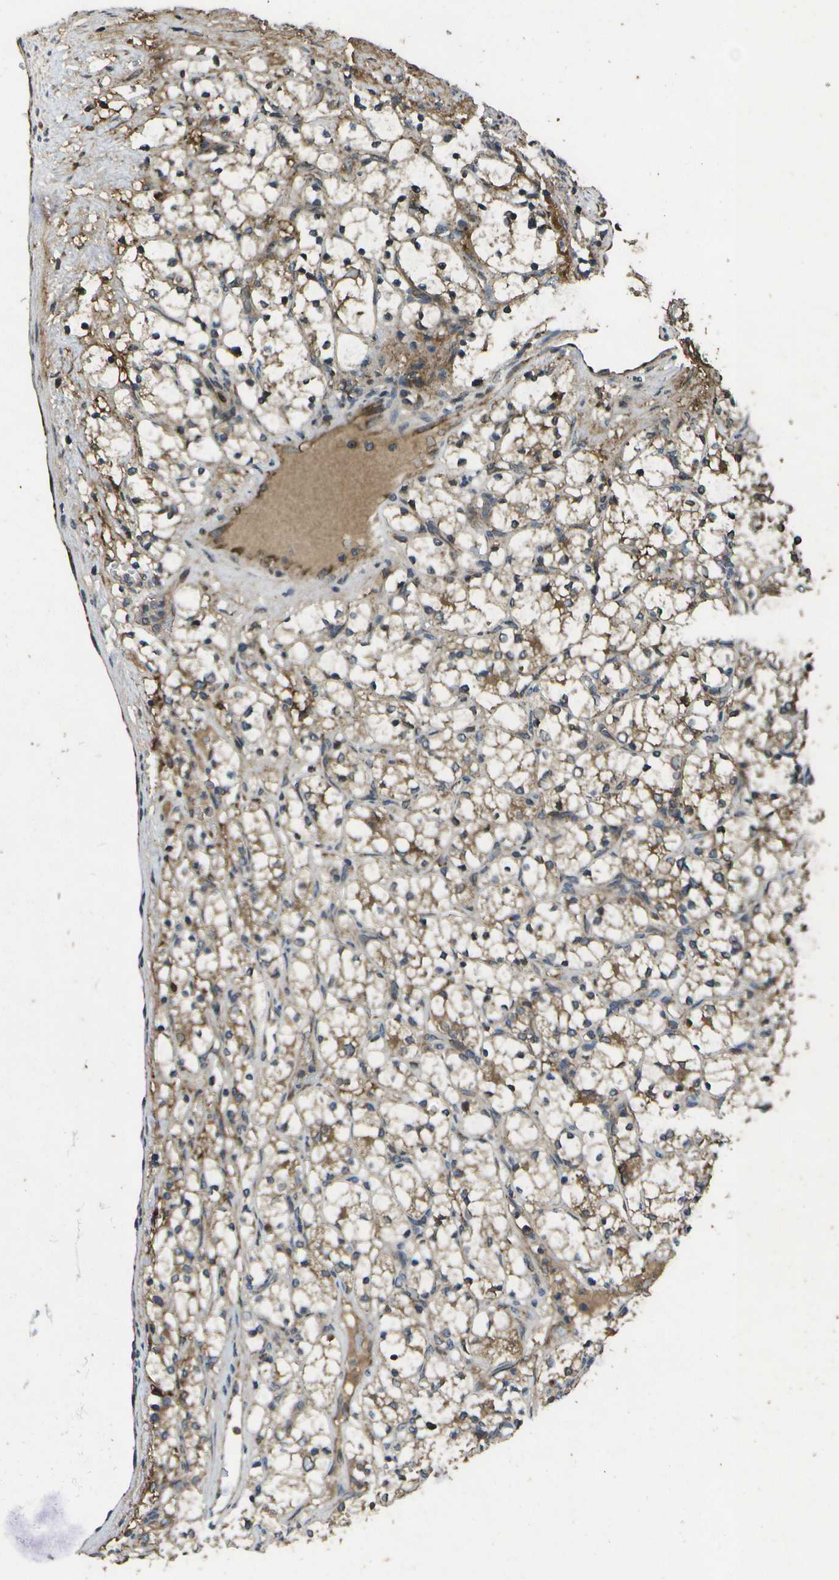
{"staining": {"intensity": "weak", "quantity": ">75%", "location": "cytoplasmic/membranous"}, "tissue": "renal cancer", "cell_type": "Tumor cells", "image_type": "cancer", "snomed": [{"axis": "morphology", "description": "Adenocarcinoma, NOS"}, {"axis": "topography", "description": "Kidney"}], "caption": "Renal cancer (adenocarcinoma) stained with DAB (3,3'-diaminobenzidine) immunohistochemistry shows low levels of weak cytoplasmic/membranous positivity in about >75% of tumor cells.", "gene": "HFE", "patient": {"sex": "female", "age": 69}}